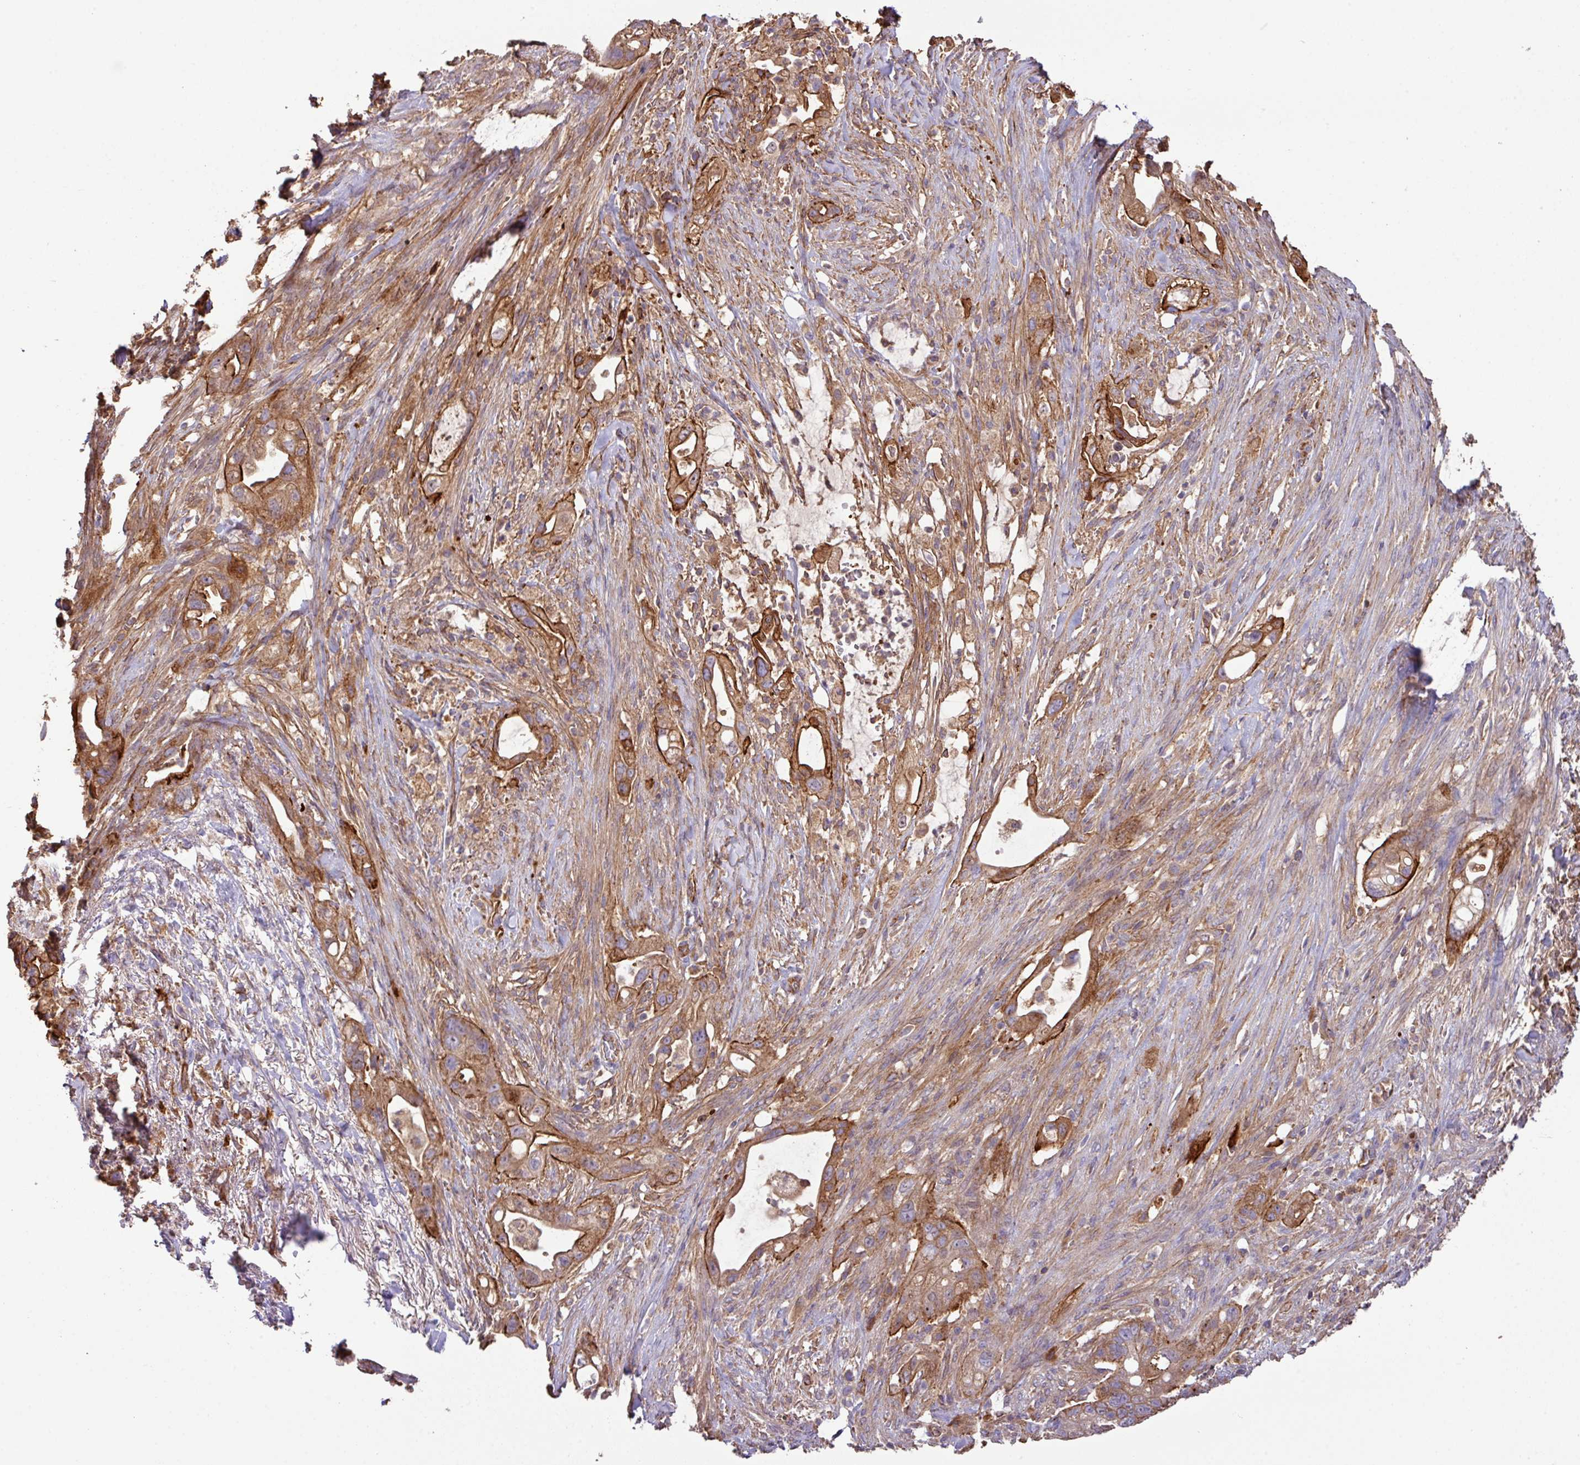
{"staining": {"intensity": "strong", "quantity": ">75%", "location": "cytoplasmic/membranous"}, "tissue": "pancreatic cancer", "cell_type": "Tumor cells", "image_type": "cancer", "snomed": [{"axis": "morphology", "description": "Adenocarcinoma, NOS"}, {"axis": "topography", "description": "Pancreas"}], "caption": "A micrograph of pancreatic cancer (adenocarcinoma) stained for a protein exhibits strong cytoplasmic/membranous brown staining in tumor cells.", "gene": "LRRC53", "patient": {"sex": "male", "age": 44}}